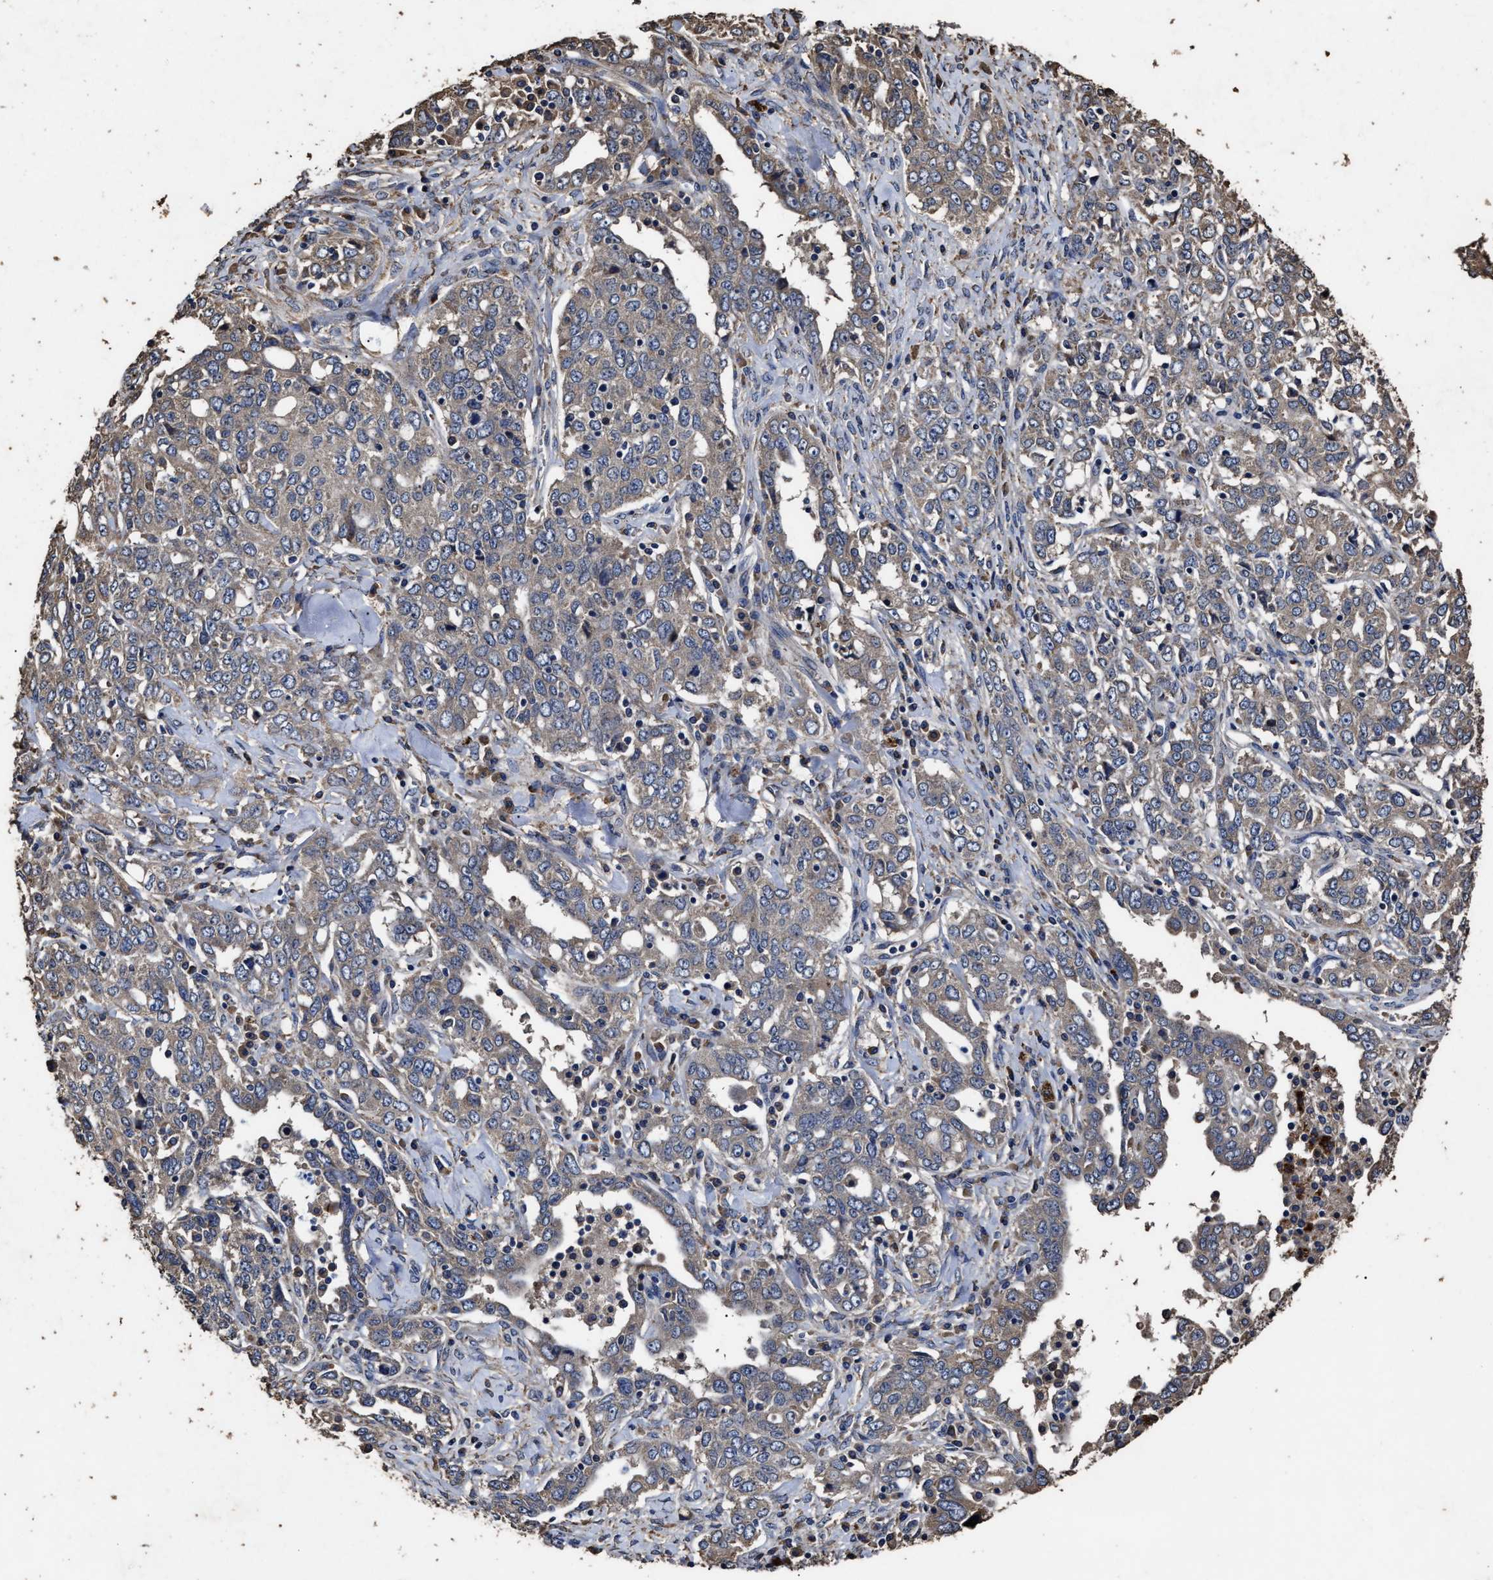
{"staining": {"intensity": "weak", "quantity": ">75%", "location": "cytoplasmic/membranous"}, "tissue": "ovarian cancer", "cell_type": "Tumor cells", "image_type": "cancer", "snomed": [{"axis": "morphology", "description": "Carcinoma, endometroid"}, {"axis": "topography", "description": "Ovary"}], "caption": "This is an image of immunohistochemistry staining of endometroid carcinoma (ovarian), which shows weak expression in the cytoplasmic/membranous of tumor cells.", "gene": "PPM1K", "patient": {"sex": "female", "age": 62}}